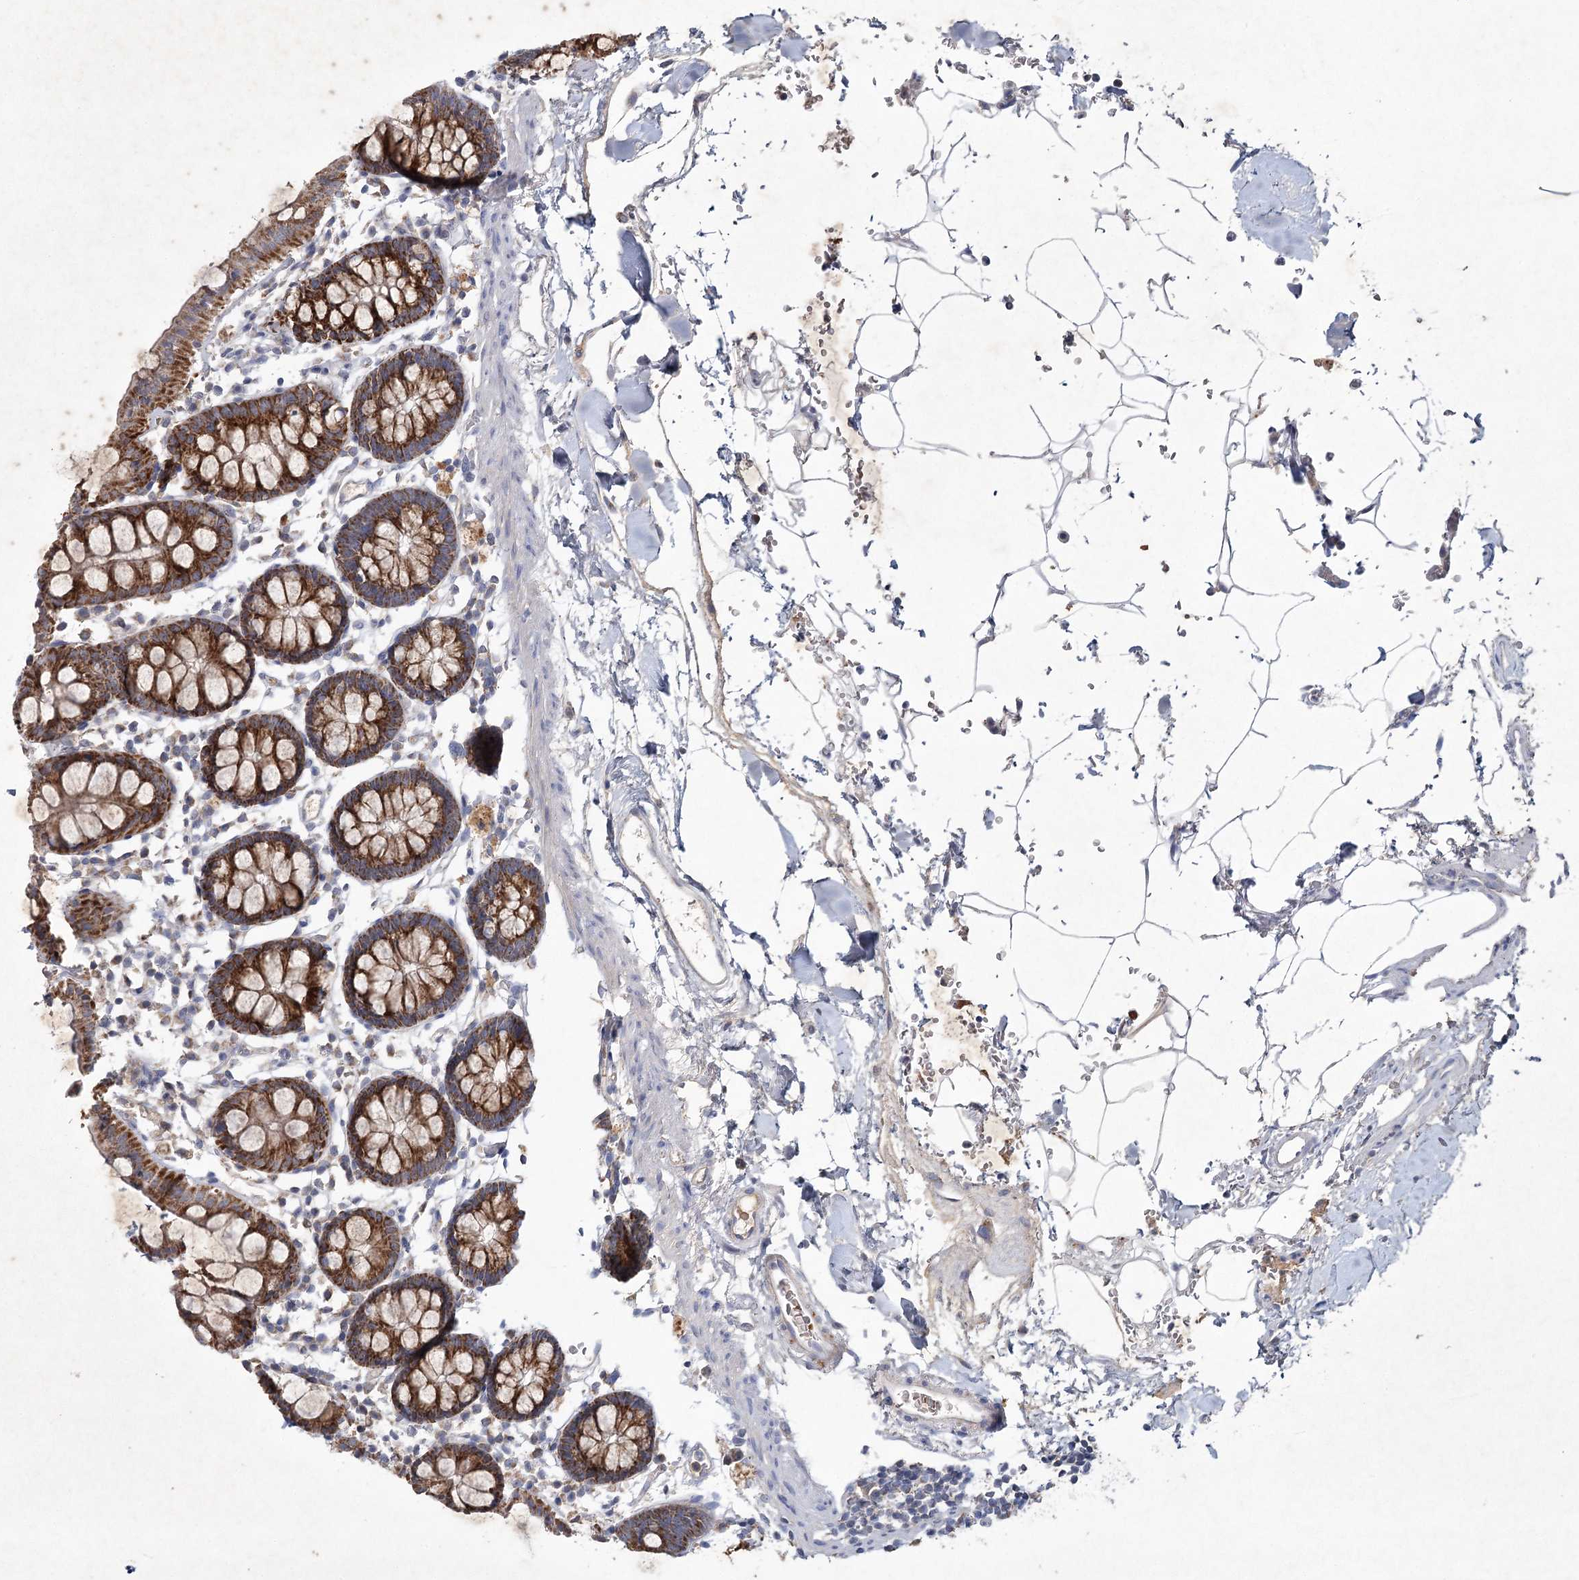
{"staining": {"intensity": "weak", "quantity": ">75%", "location": "cytoplasmic/membranous"}, "tissue": "colon", "cell_type": "Endothelial cells", "image_type": "normal", "snomed": [{"axis": "morphology", "description": "Normal tissue, NOS"}, {"axis": "topography", "description": "Colon"}], "caption": "DAB (3,3'-diaminobenzidine) immunohistochemical staining of unremarkable colon reveals weak cytoplasmic/membranous protein expression in approximately >75% of endothelial cells. The staining is performed using DAB brown chromogen to label protein expression. The nuclei are counter-stained blue using hematoxylin.", "gene": "MRPL44", "patient": {"sex": "male", "age": 75}}